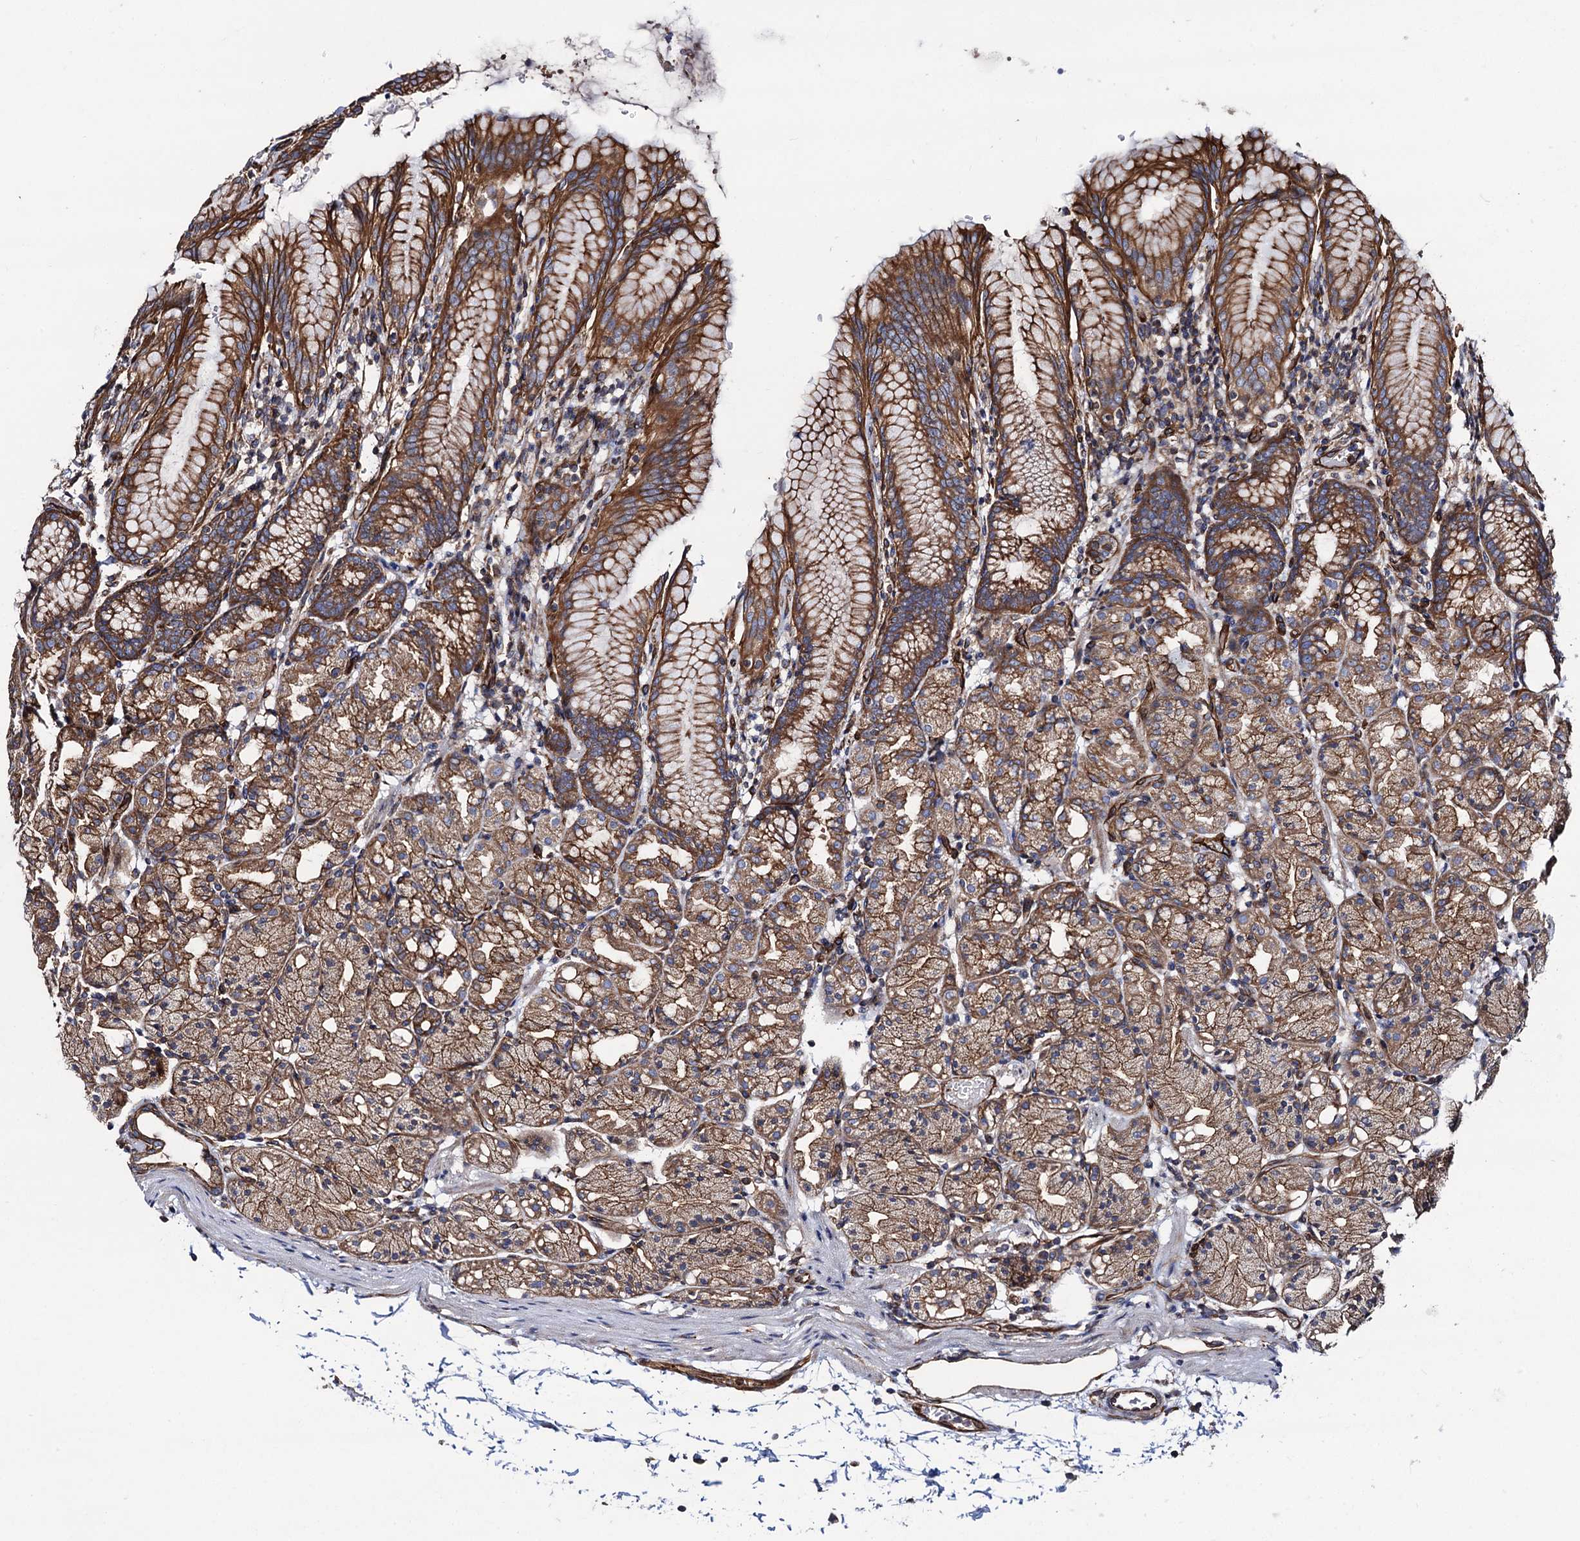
{"staining": {"intensity": "moderate", "quantity": ">75%", "location": "cytoplasmic/membranous"}, "tissue": "stomach", "cell_type": "Glandular cells", "image_type": "normal", "snomed": [{"axis": "morphology", "description": "Normal tissue, NOS"}, {"axis": "topography", "description": "Stomach, upper"}], "caption": "Benign stomach was stained to show a protein in brown. There is medium levels of moderate cytoplasmic/membranous staining in approximately >75% of glandular cells. Nuclei are stained in blue.", "gene": "CIP2A", "patient": {"sex": "male", "age": 48}}